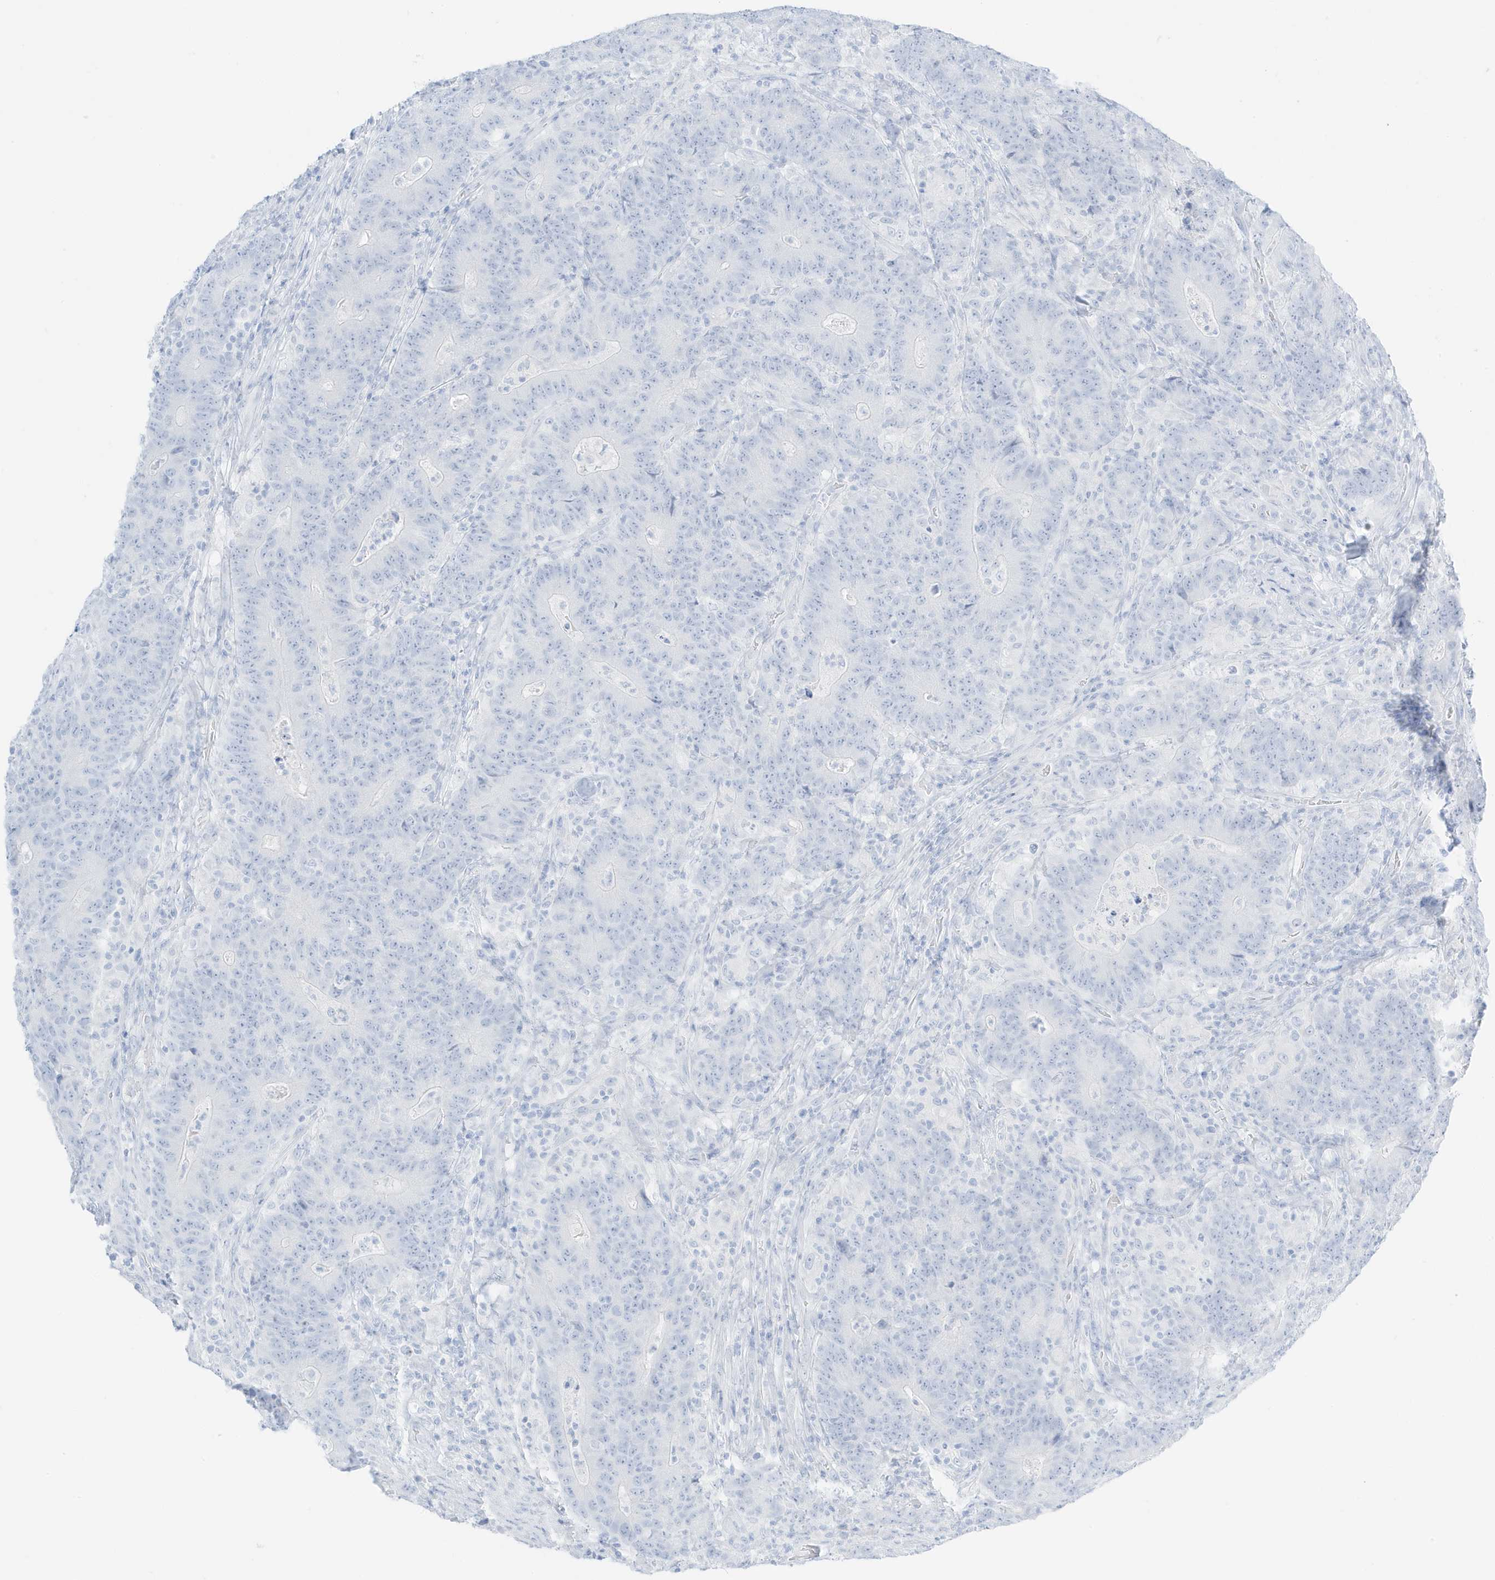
{"staining": {"intensity": "negative", "quantity": "none", "location": "none"}, "tissue": "colorectal cancer", "cell_type": "Tumor cells", "image_type": "cancer", "snomed": [{"axis": "morphology", "description": "Normal tissue, NOS"}, {"axis": "morphology", "description": "Adenocarcinoma, NOS"}, {"axis": "topography", "description": "Colon"}], "caption": "High magnification brightfield microscopy of adenocarcinoma (colorectal) stained with DAB (brown) and counterstained with hematoxylin (blue): tumor cells show no significant expression. The staining is performed using DAB brown chromogen with nuclei counter-stained in using hematoxylin.", "gene": "SLC22A13", "patient": {"sex": "female", "age": 75}}